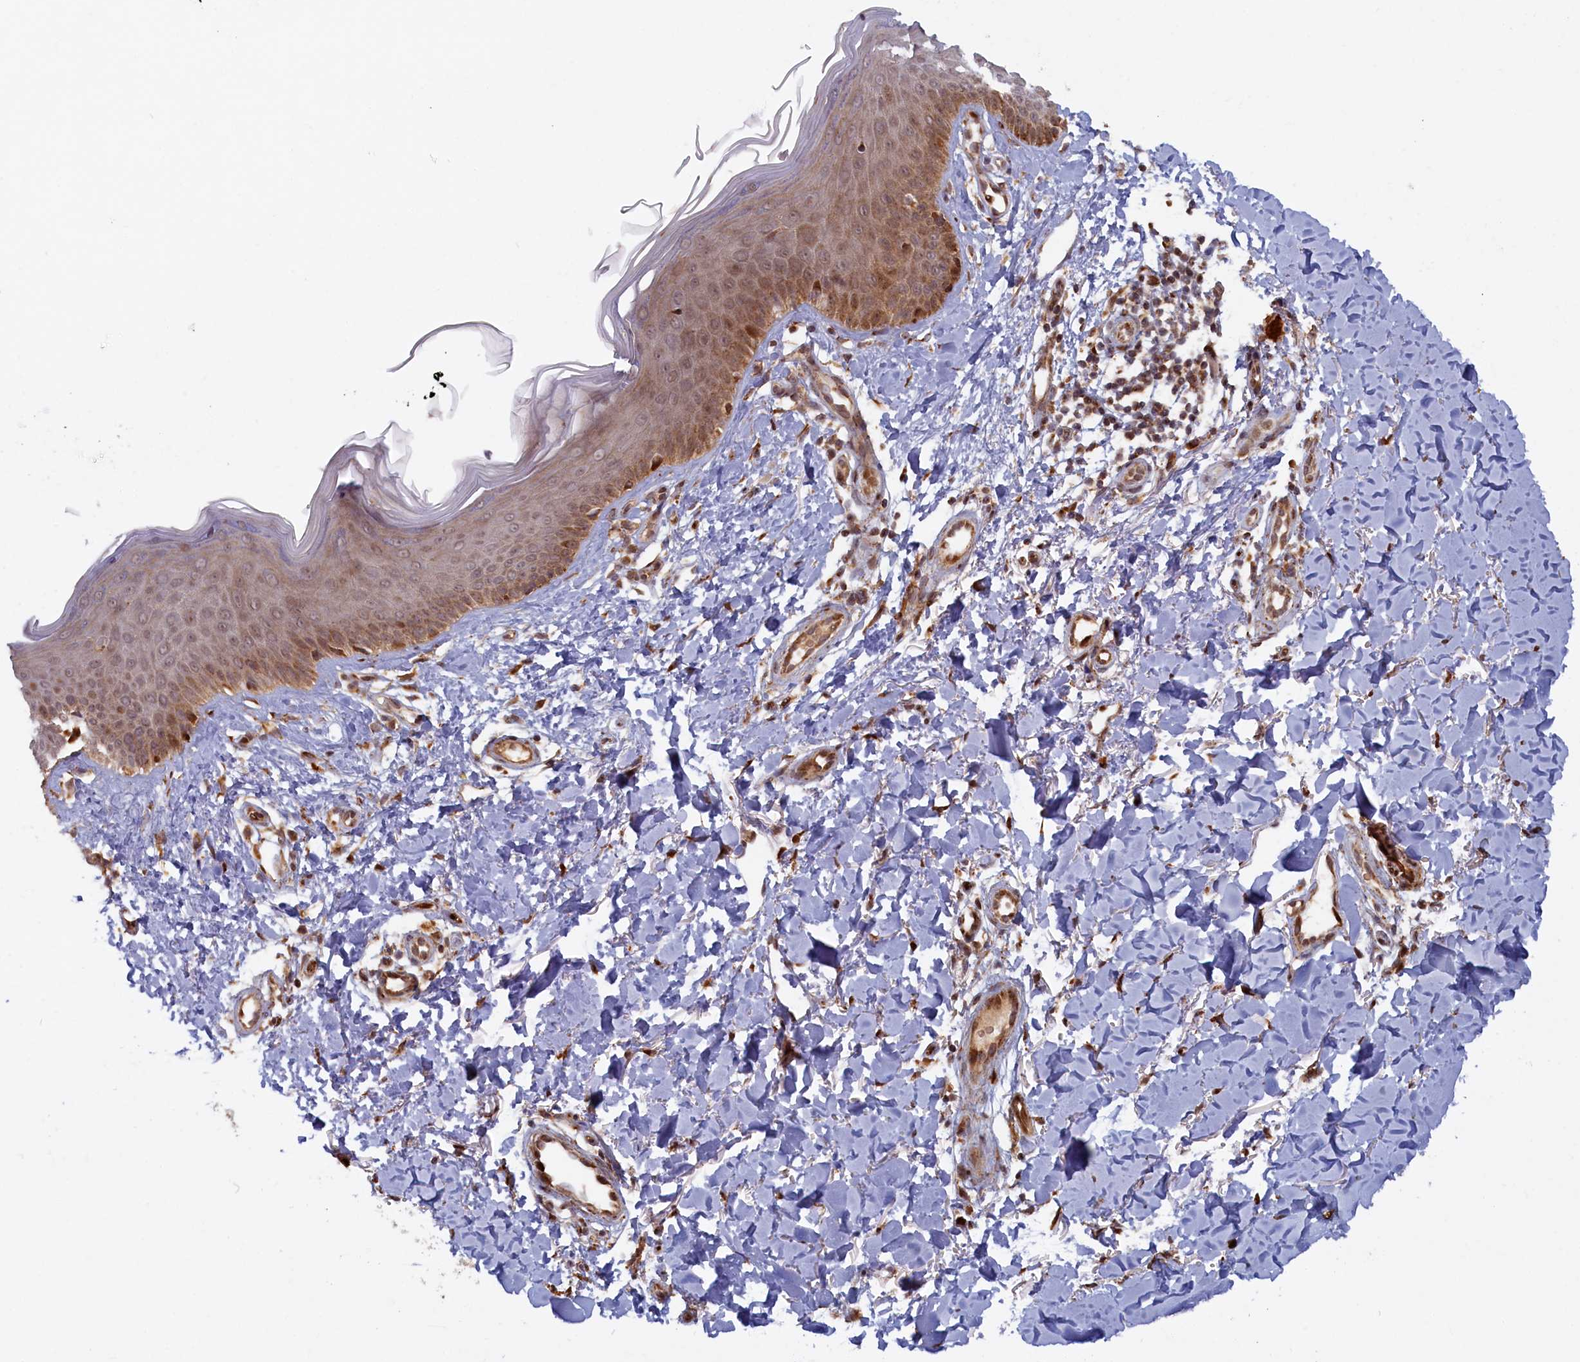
{"staining": {"intensity": "moderate", "quantity": ">75%", "location": "cytoplasmic/membranous"}, "tissue": "skin", "cell_type": "Fibroblasts", "image_type": "normal", "snomed": [{"axis": "morphology", "description": "Normal tissue, NOS"}, {"axis": "topography", "description": "Skin"}], "caption": "Normal skin displays moderate cytoplasmic/membranous positivity in approximately >75% of fibroblasts.", "gene": "PLA2G10", "patient": {"sex": "male", "age": 52}}